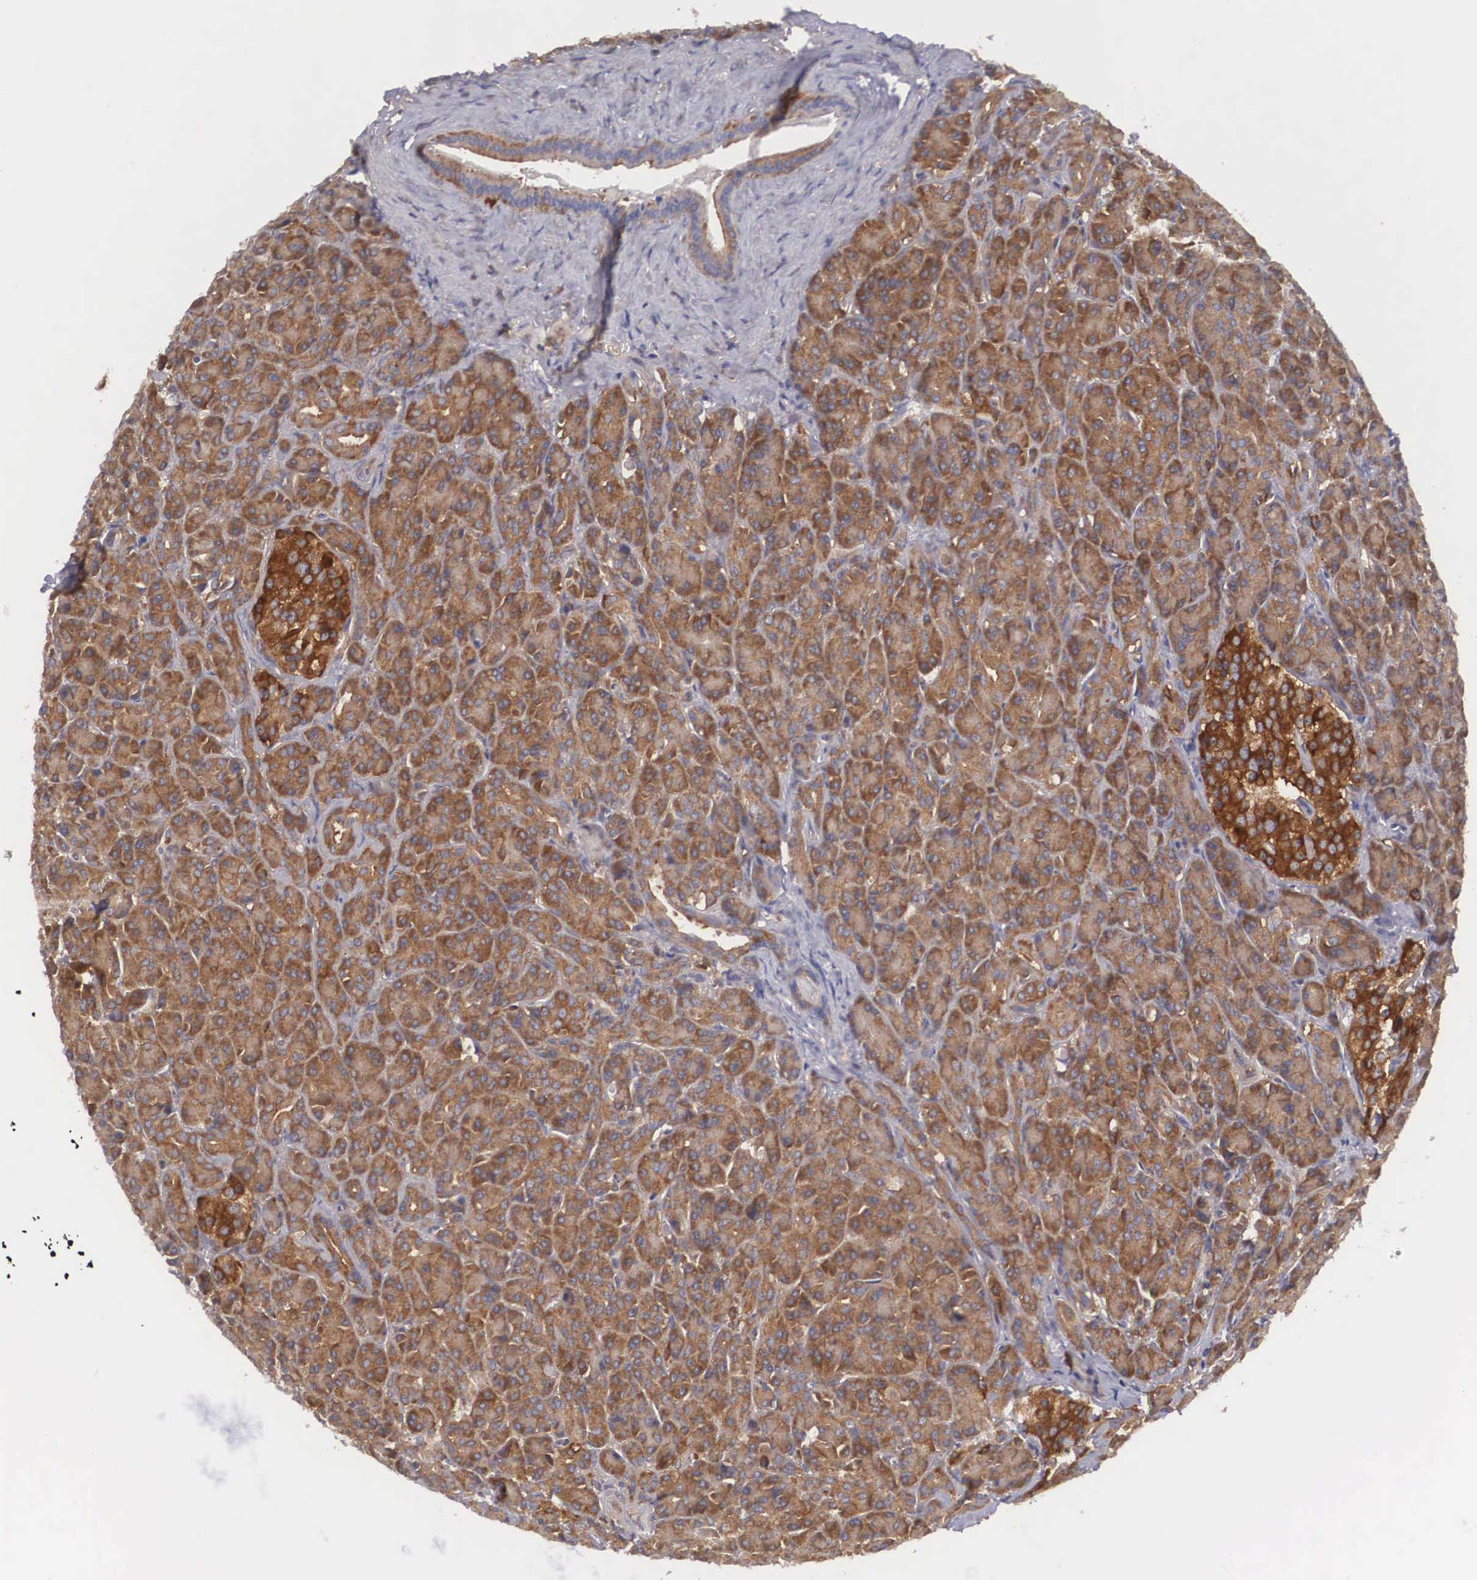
{"staining": {"intensity": "moderate", "quantity": ">75%", "location": "cytoplasmic/membranous"}, "tissue": "pancreas", "cell_type": "Exocrine glandular cells", "image_type": "normal", "snomed": [{"axis": "morphology", "description": "Normal tissue, NOS"}, {"axis": "topography", "description": "Lymph node"}, {"axis": "topography", "description": "Pancreas"}], "caption": "IHC staining of benign pancreas, which reveals medium levels of moderate cytoplasmic/membranous staining in about >75% of exocrine glandular cells indicating moderate cytoplasmic/membranous protein staining. The staining was performed using DAB (brown) for protein detection and nuclei were counterstained in hematoxylin (blue).", "gene": "GRIPAP1", "patient": {"sex": "male", "age": 59}}